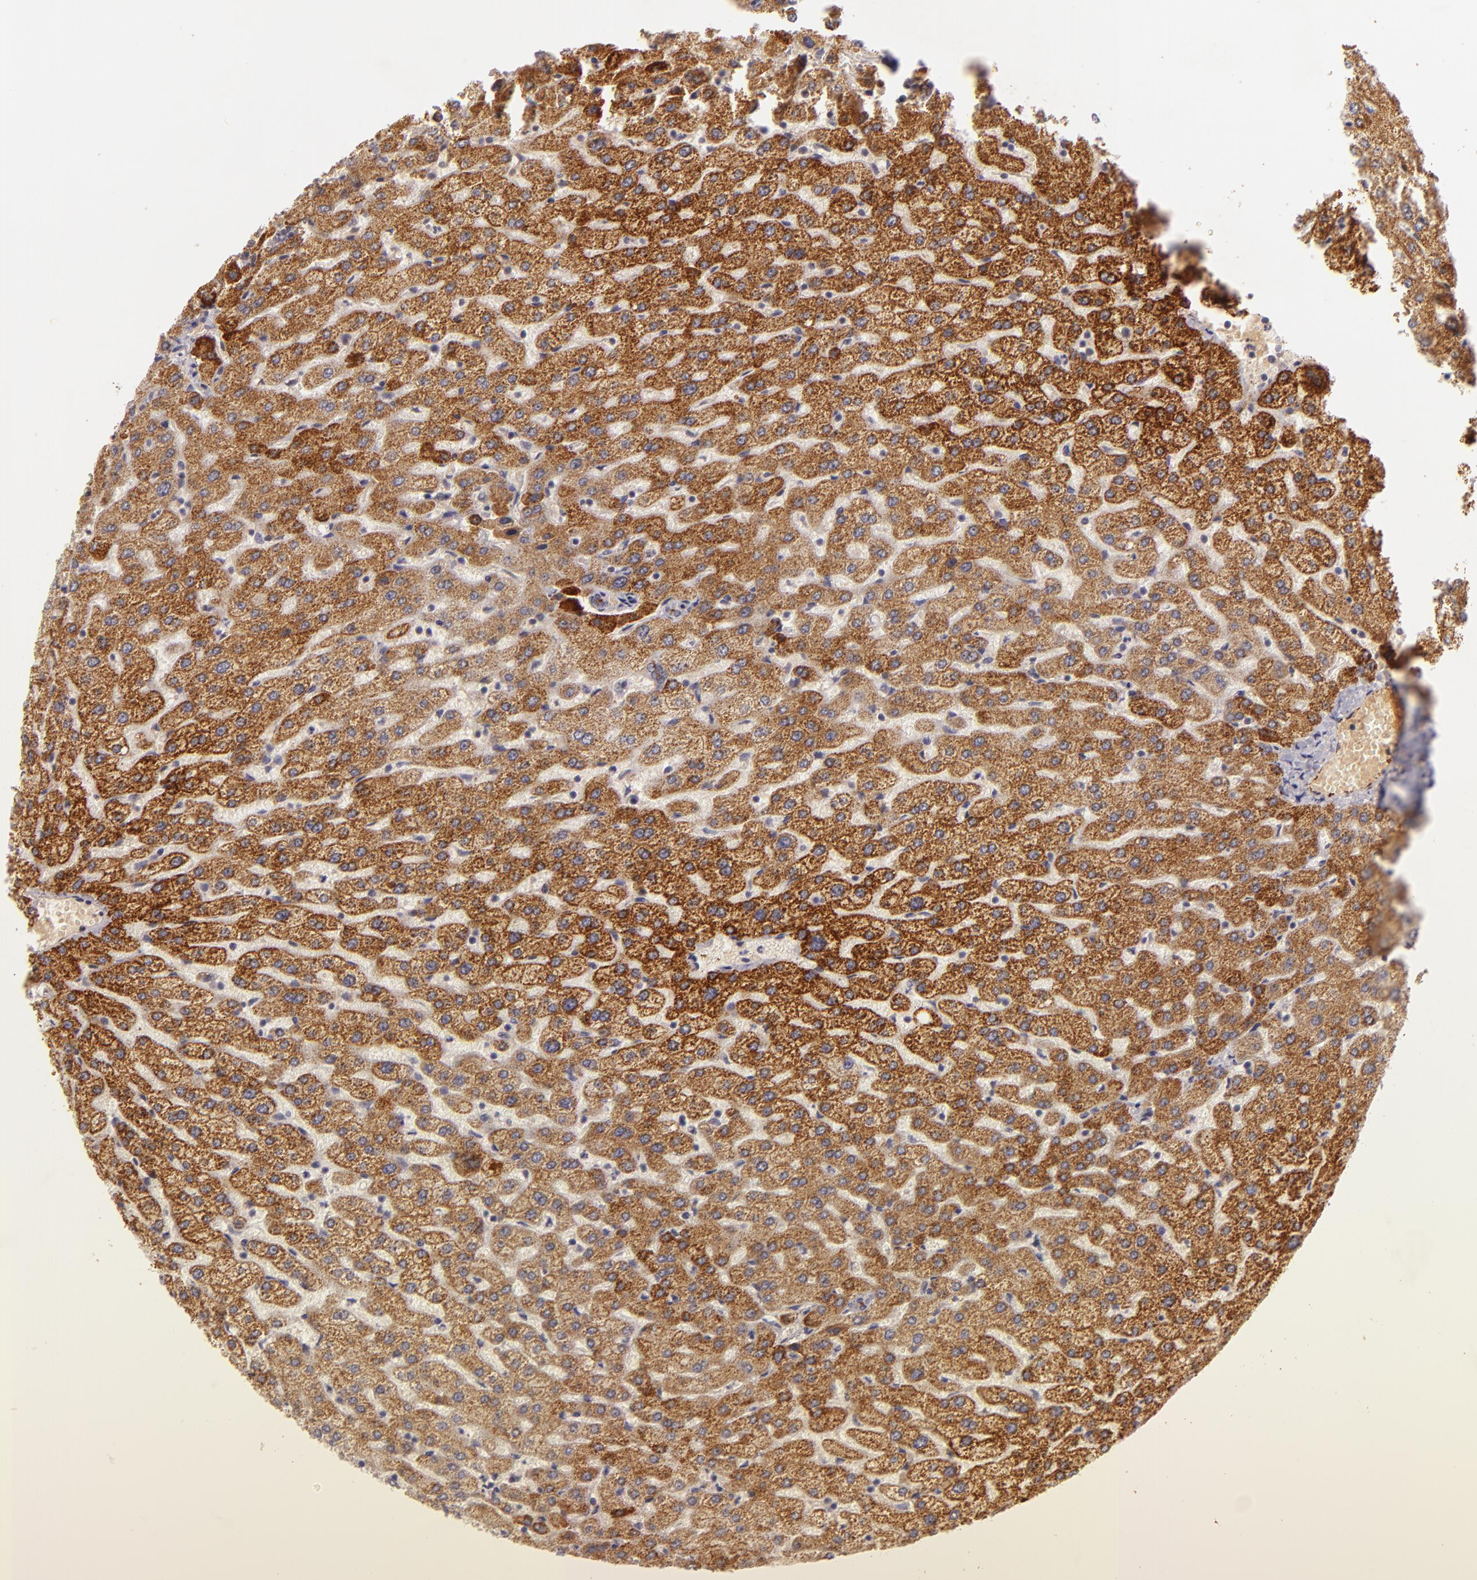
{"staining": {"intensity": "negative", "quantity": "none", "location": "none"}, "tissue": "liver", "cell_type": "Cholangiocytes", "image_type": "normal", "snomed": [{"axis": "morphology", "description": "Normal tissue, NOS"}, {"axis": "morphology", "description": "Fibrosis, NOS"}, {"axis": "topography", "description": "Liver"}], "caption": "This is an immunohistochemistry photomicrograph of unremarkable liver. There is no positivity in cholangiocytes.", "gene": "CASP8", "patient": {"sex": "female", "age": 29}}